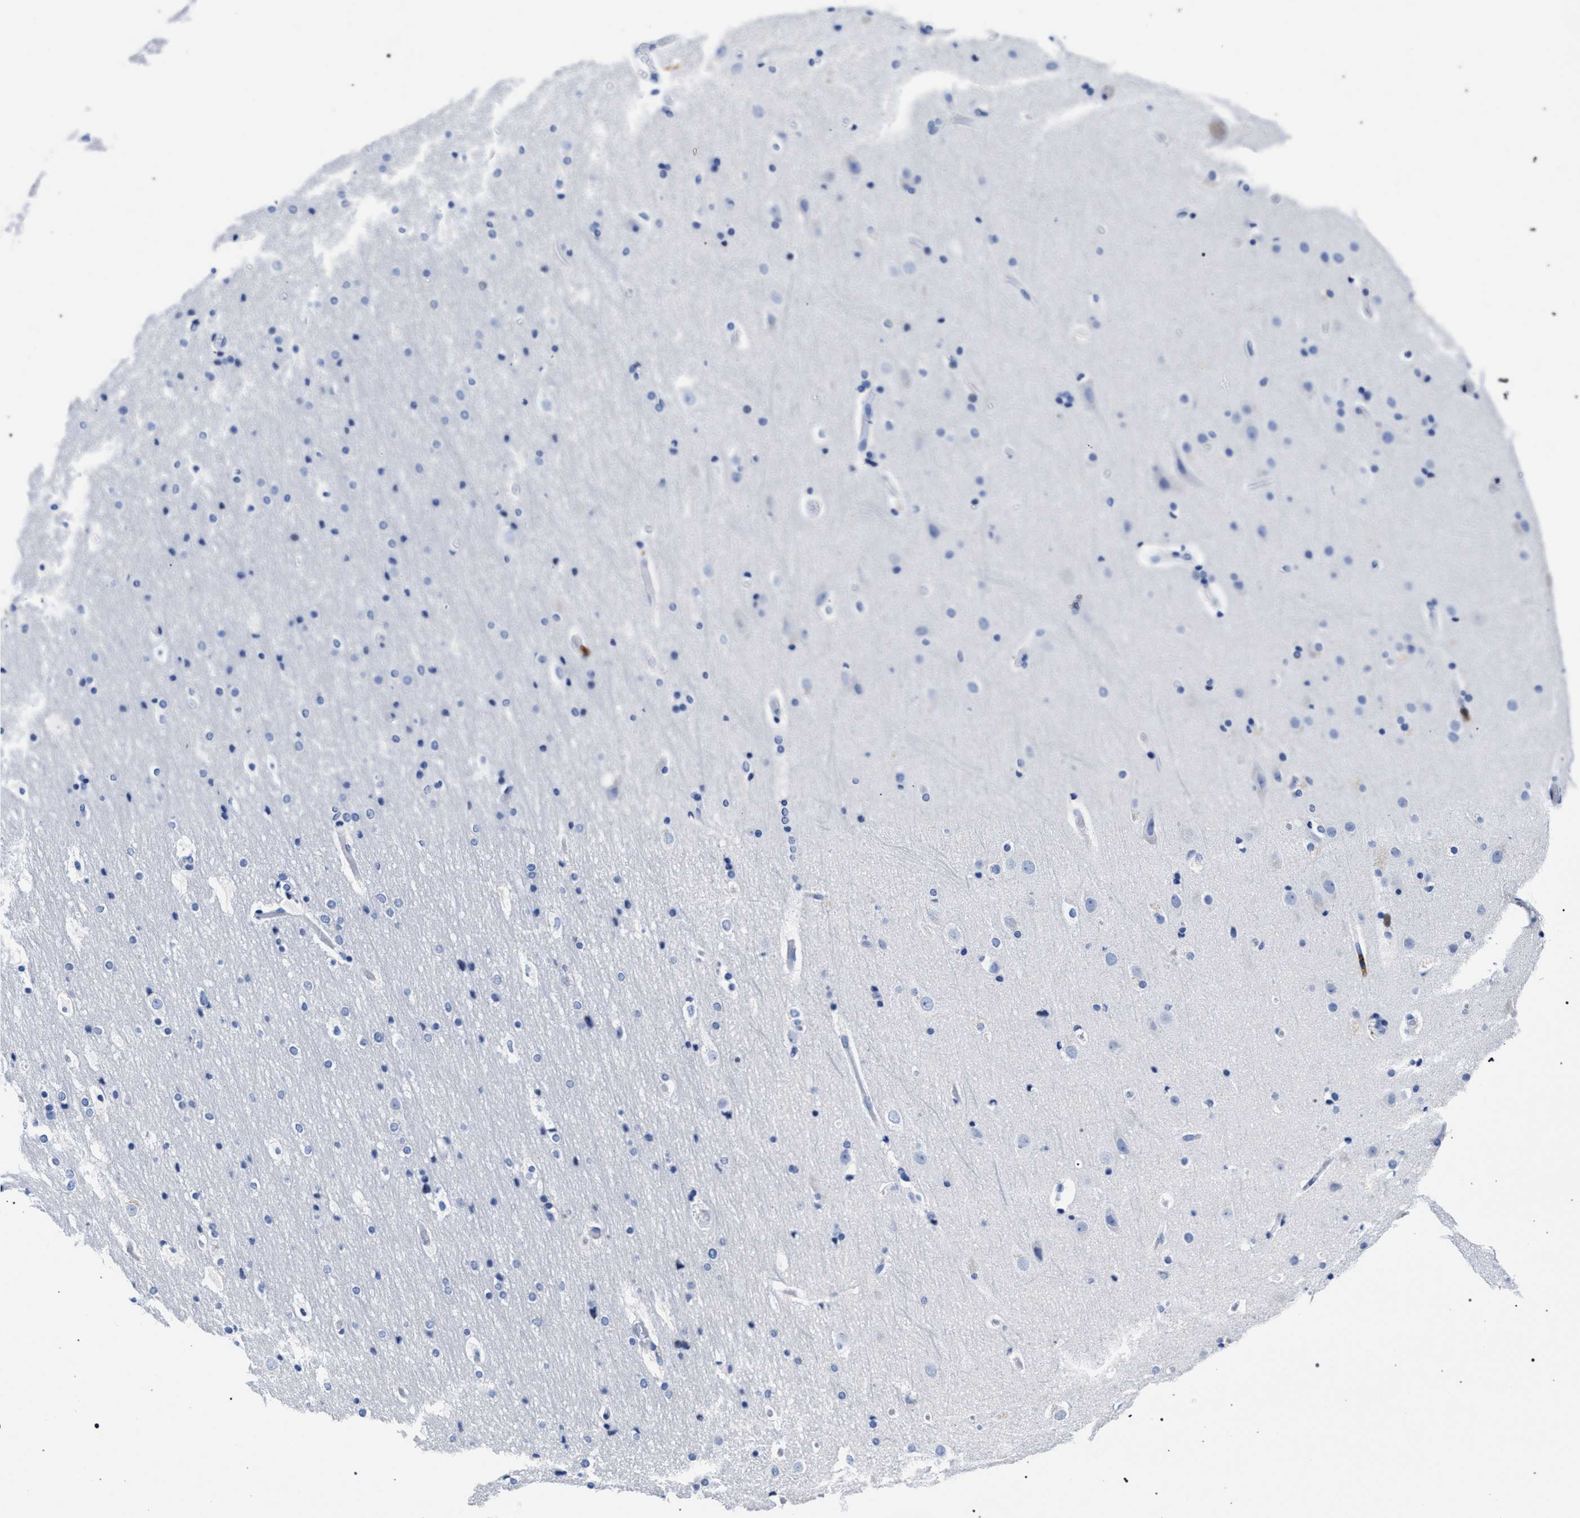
{"staining": {"intensity": "negative", "quantity": "none", "location": "none"}, "tissue": "cerebral cortex", "cell_type": "Endothelial cells", "image_type": "normal", "snomed": [{"axis": "morphology", "description": "Normal tissue, NOS"}, {"axis": "topography", "description": "Cerebral cortex"}], "caption": "A high-resolution micrograph shows immunohistochemistry (IHC) staining of benign cerebral cortex, which displays no significant staining in endothelial cells.", "gene": "KLRK1", "patient": {"sex": "male", "age": 57}}